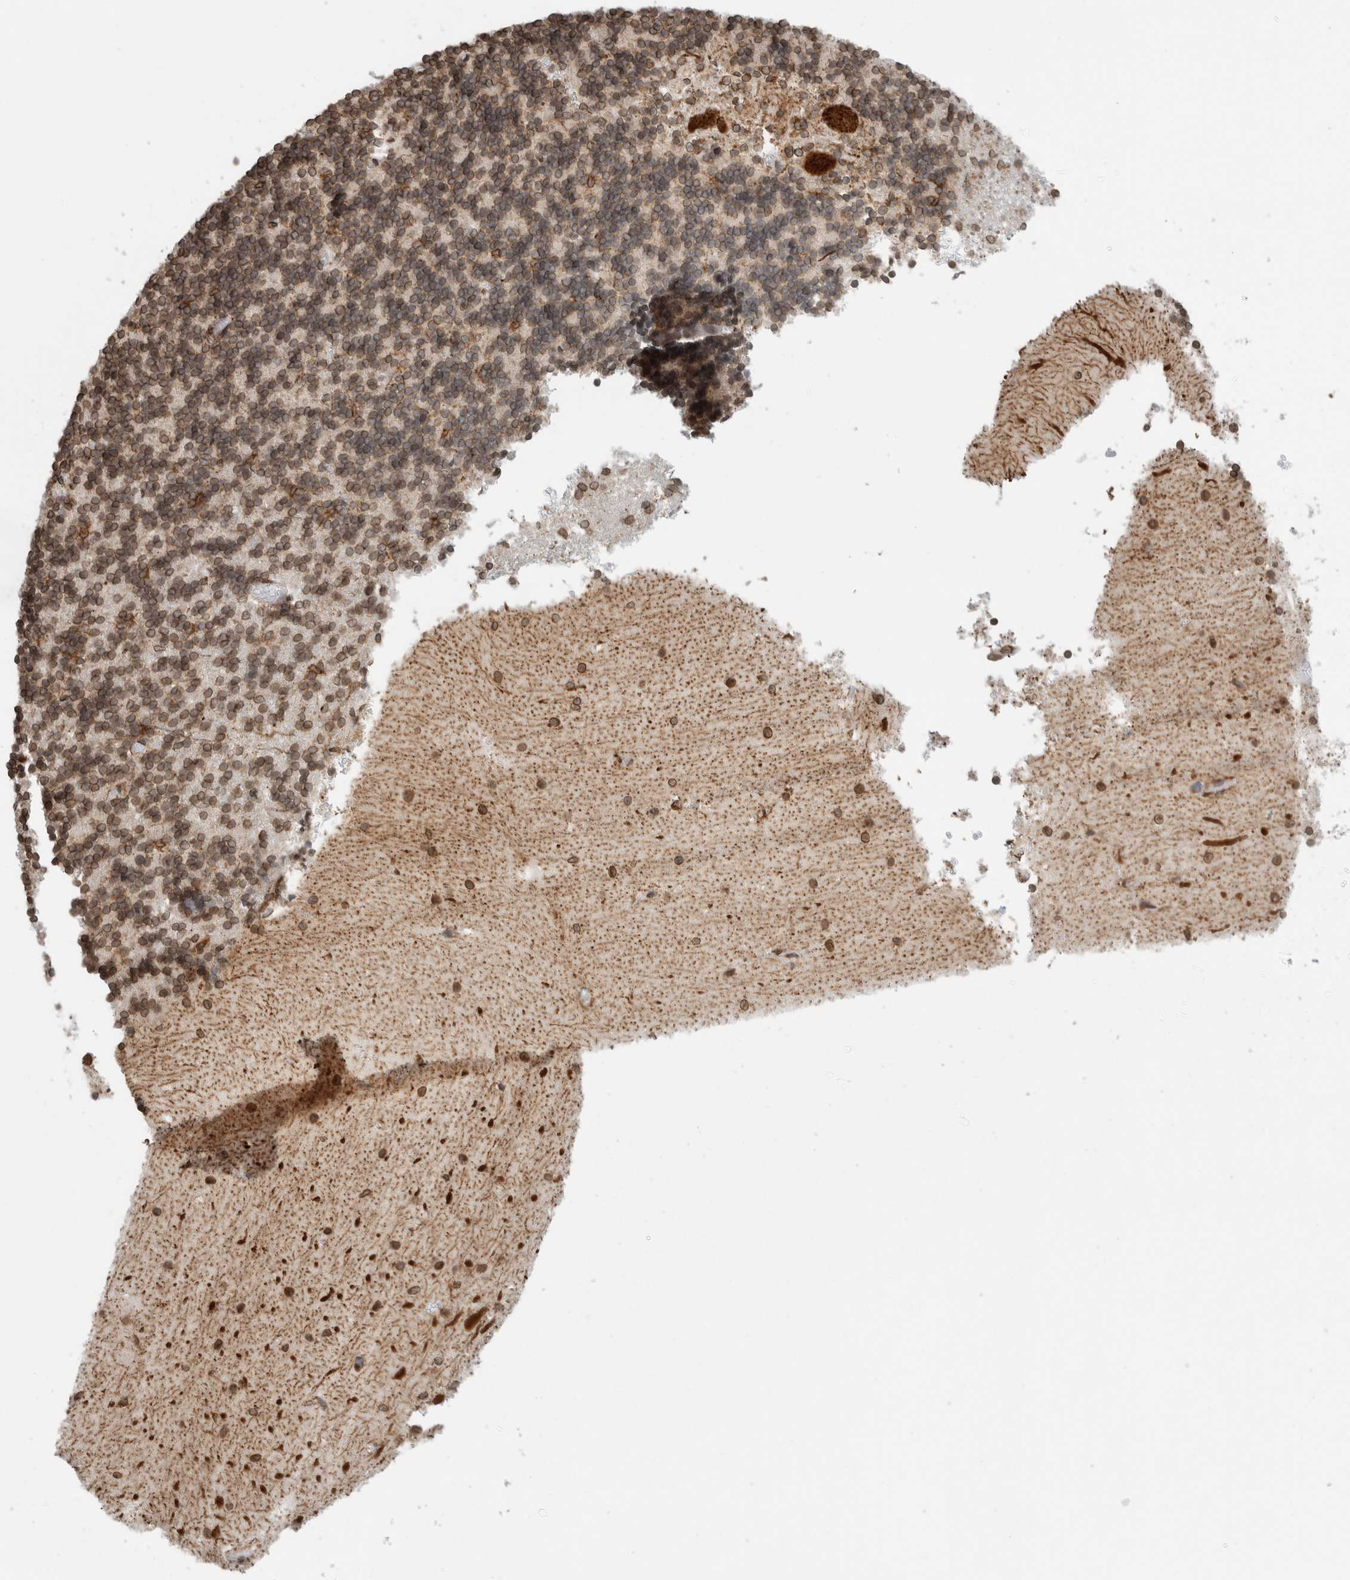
{"staining": {"intensity": "moderate", "quantity": "25%-75%", "location": "cytoplasmic/membranous,nuclear"}, "tissue": "cerebellum", "cell_type": "Cells in granular layer", "image_type": "normal", "snomed": [{"axis": "morphology", "description": "Normal tissue, NOS"}, {"axis": "topography", "description": "Cerebellum"}], "caption": "A brown stain shows moderate cytoplasmic/membranous,nuclear positivity of a protein in cells in granular layer of normal human cerebellum.", "gene": "RBMX2", "patient": {"sex": "male", "age": 37}}